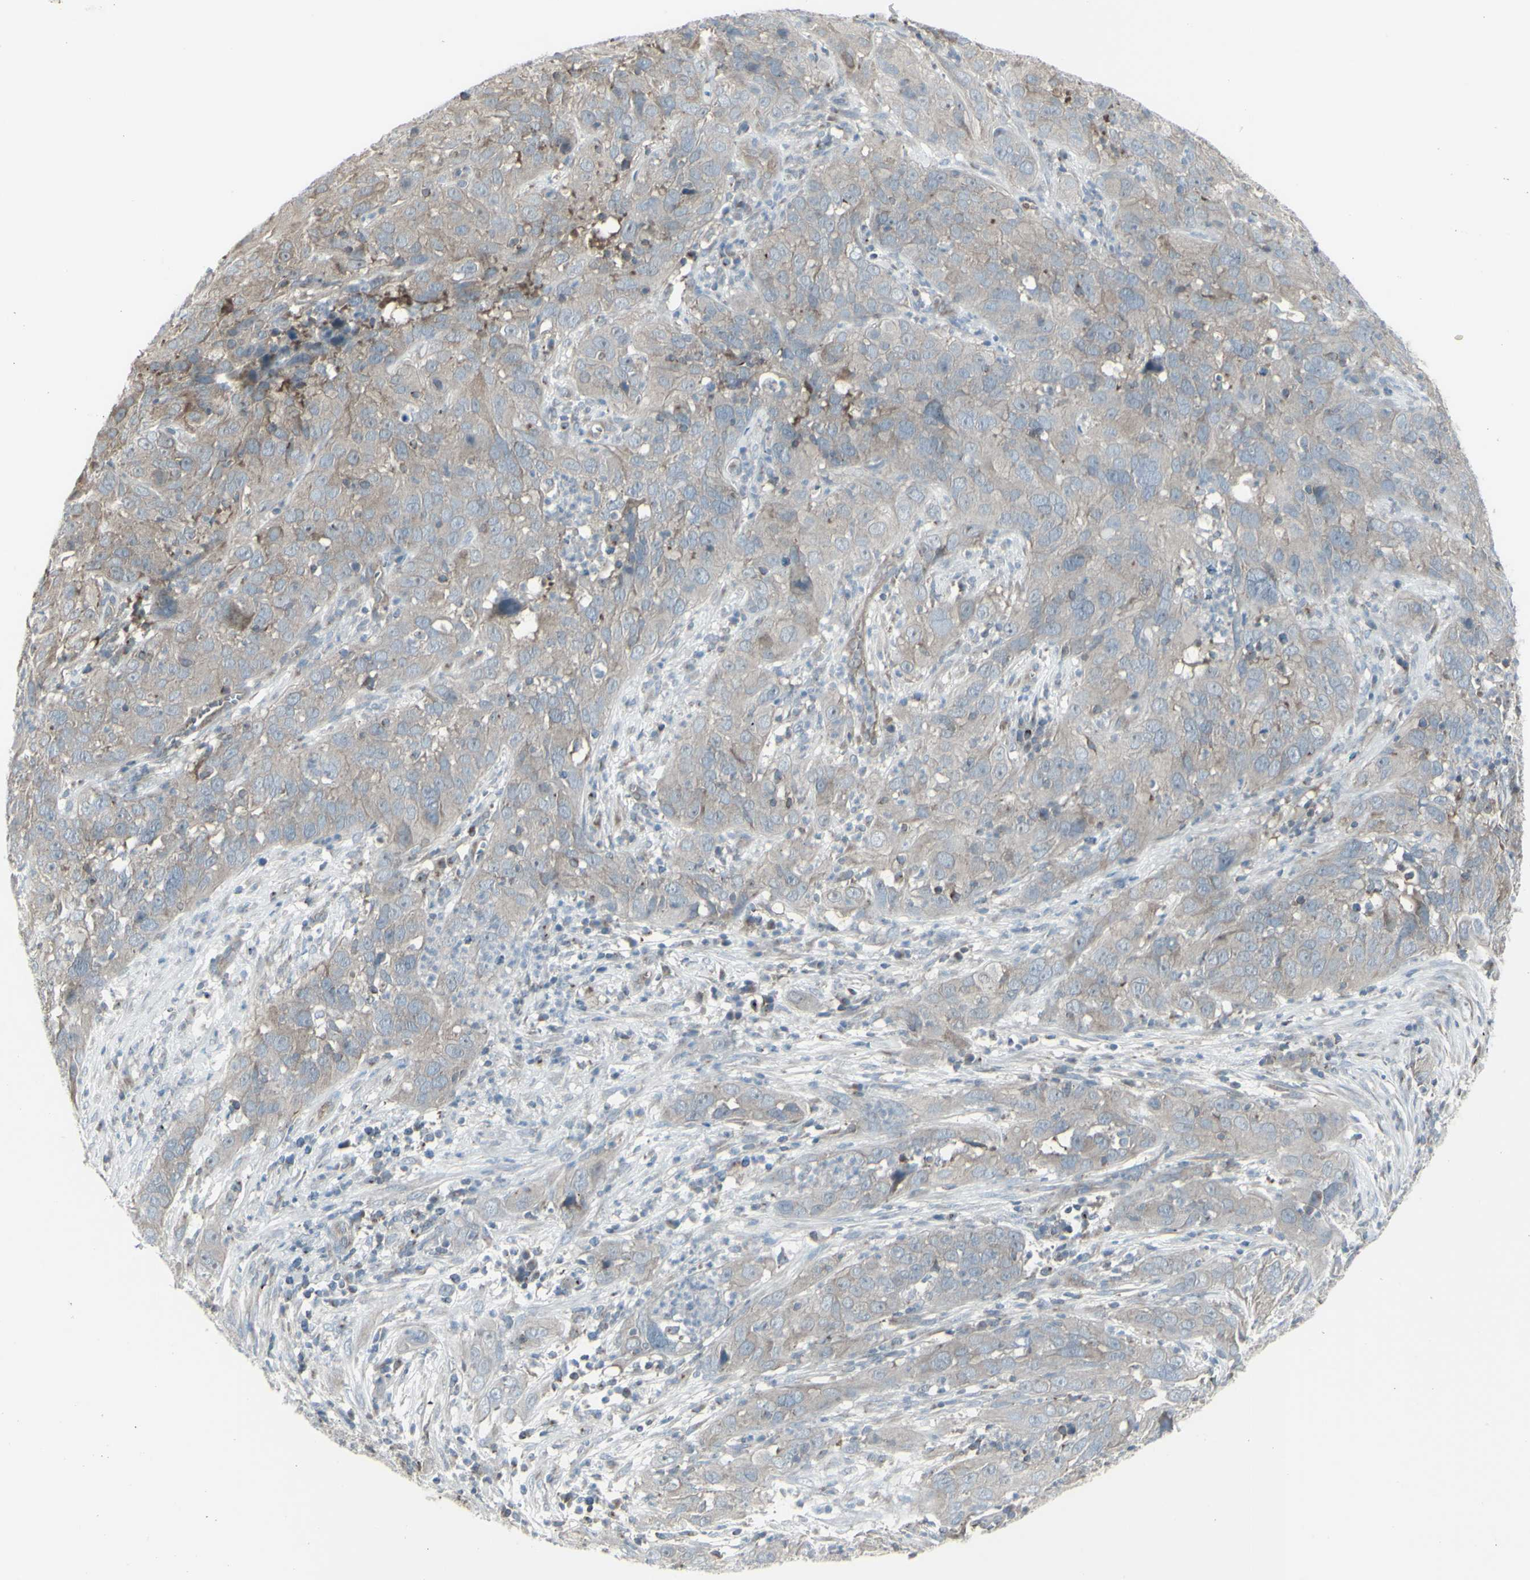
{"staining": {"intensity": "negative", "quantity": "none", "location": "none"}, "tissue": "cervical cancer", "cell_type": "Tumor cells", "image_type": "cancer", "snomed": [{"axis": "morphology", "description": "Squamous cell carcinoma, NOS"}, {"axis": "topography", "description": "Cervix"}], "caption": "Protein analysis of squamous cell carcinoma (cervical) exhibits no significant expression in tumor cells.", "gene": "GALNT6", "patient": {"sex": "female", "age": 32}}